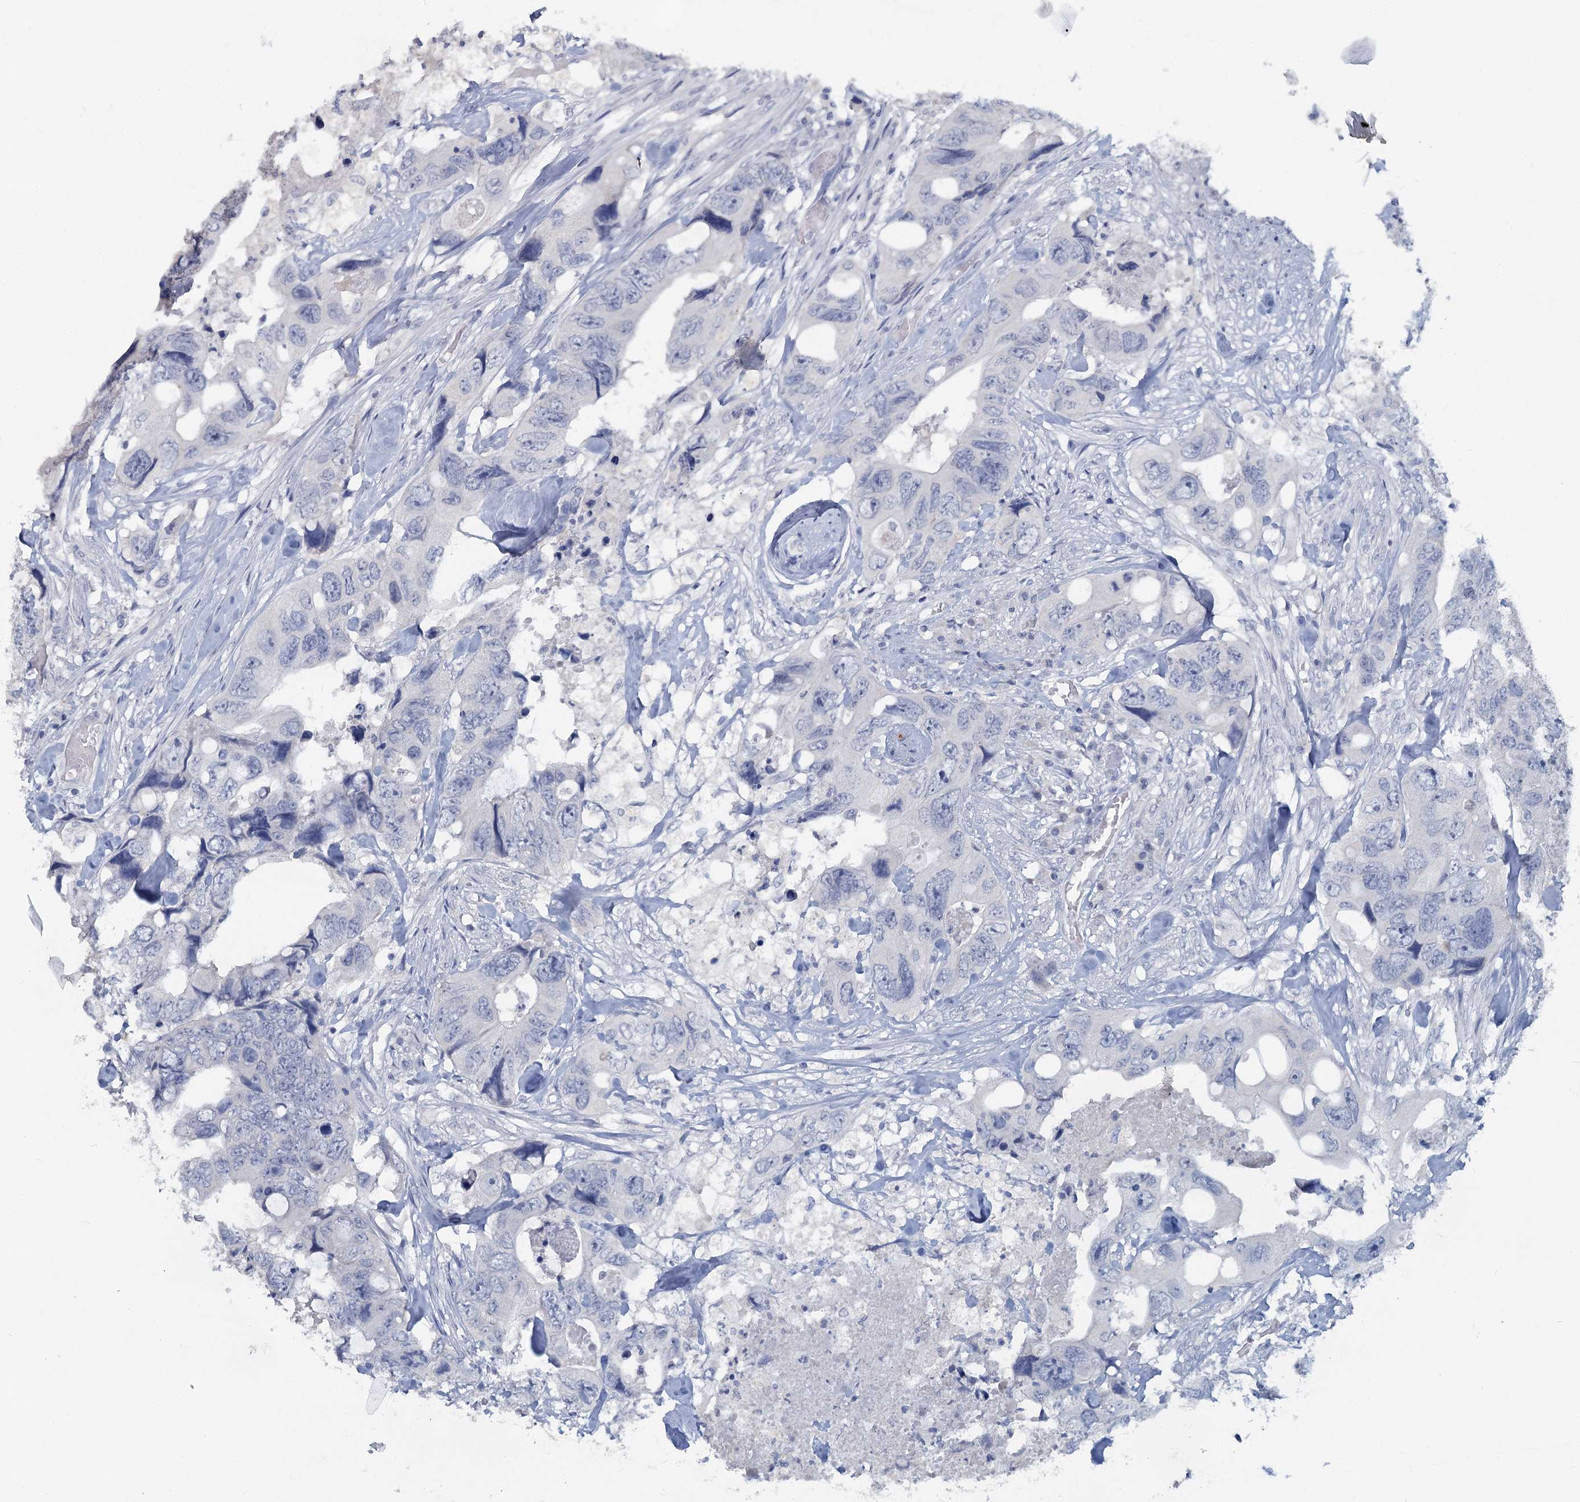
{"staining": {"intensity": "negative", "quantity": "none", "location": "none"}, "tissue": "colorectal cancer", "cell_type": "Tumor cells", "image_type": "cancer", "snomed": [{"axis": "morphology", "description": "Adenocarcinoma, NOS"}, {"axis": "topography", "description": "Rectum"}], "caption": "IHC histopathology image of human colorectal adenocarcinoma stained for a protein (brown), which demonstrates no expression in tumor cells.", "gene": "CHGA", "patient": {"sex": "male", "age": 57}}